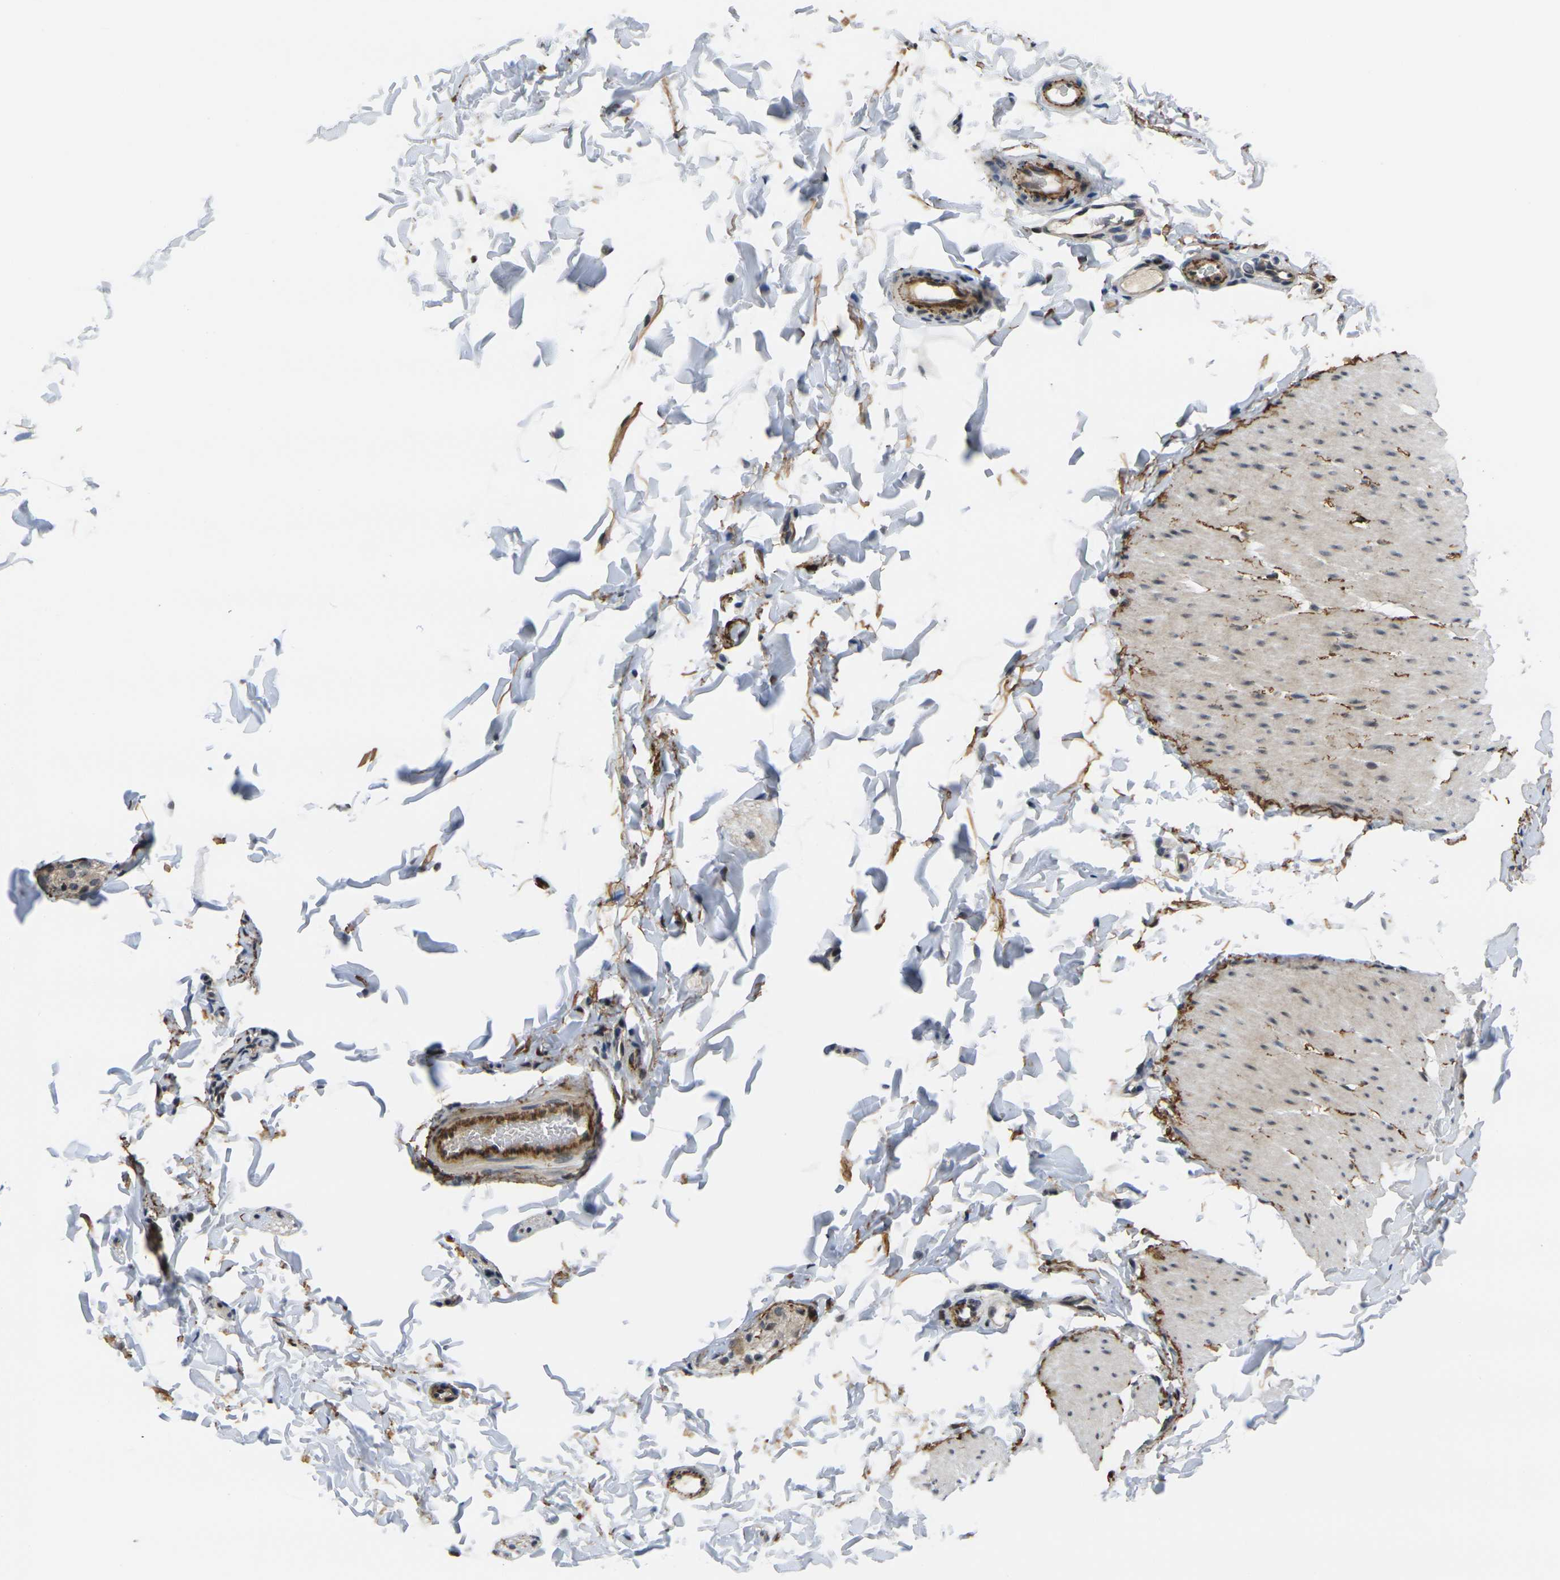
{"staining": {"intensity": "weak", "quantity": ">75%", "location": "cytoplasmic/membranous"}, "tissue": "smooth muscle", "cell_type": "Smooth muscle cells", "image_type": "normal", "snomed": [{"axis": "morphology", "description": "Normal tissue, NOS"}, {"axis": "topography", "description": "Smooth muscle"}, {"axis": "topography", "description": "Colon"}], "caption": "Protein expression analysis of unremarkable human smooth muscle reveals weak cytoplasmic/membranous staining in about >75% of smooth muscle cells.", "gene": "RBM7", "patient": {"sex": "male", "age": 67}}